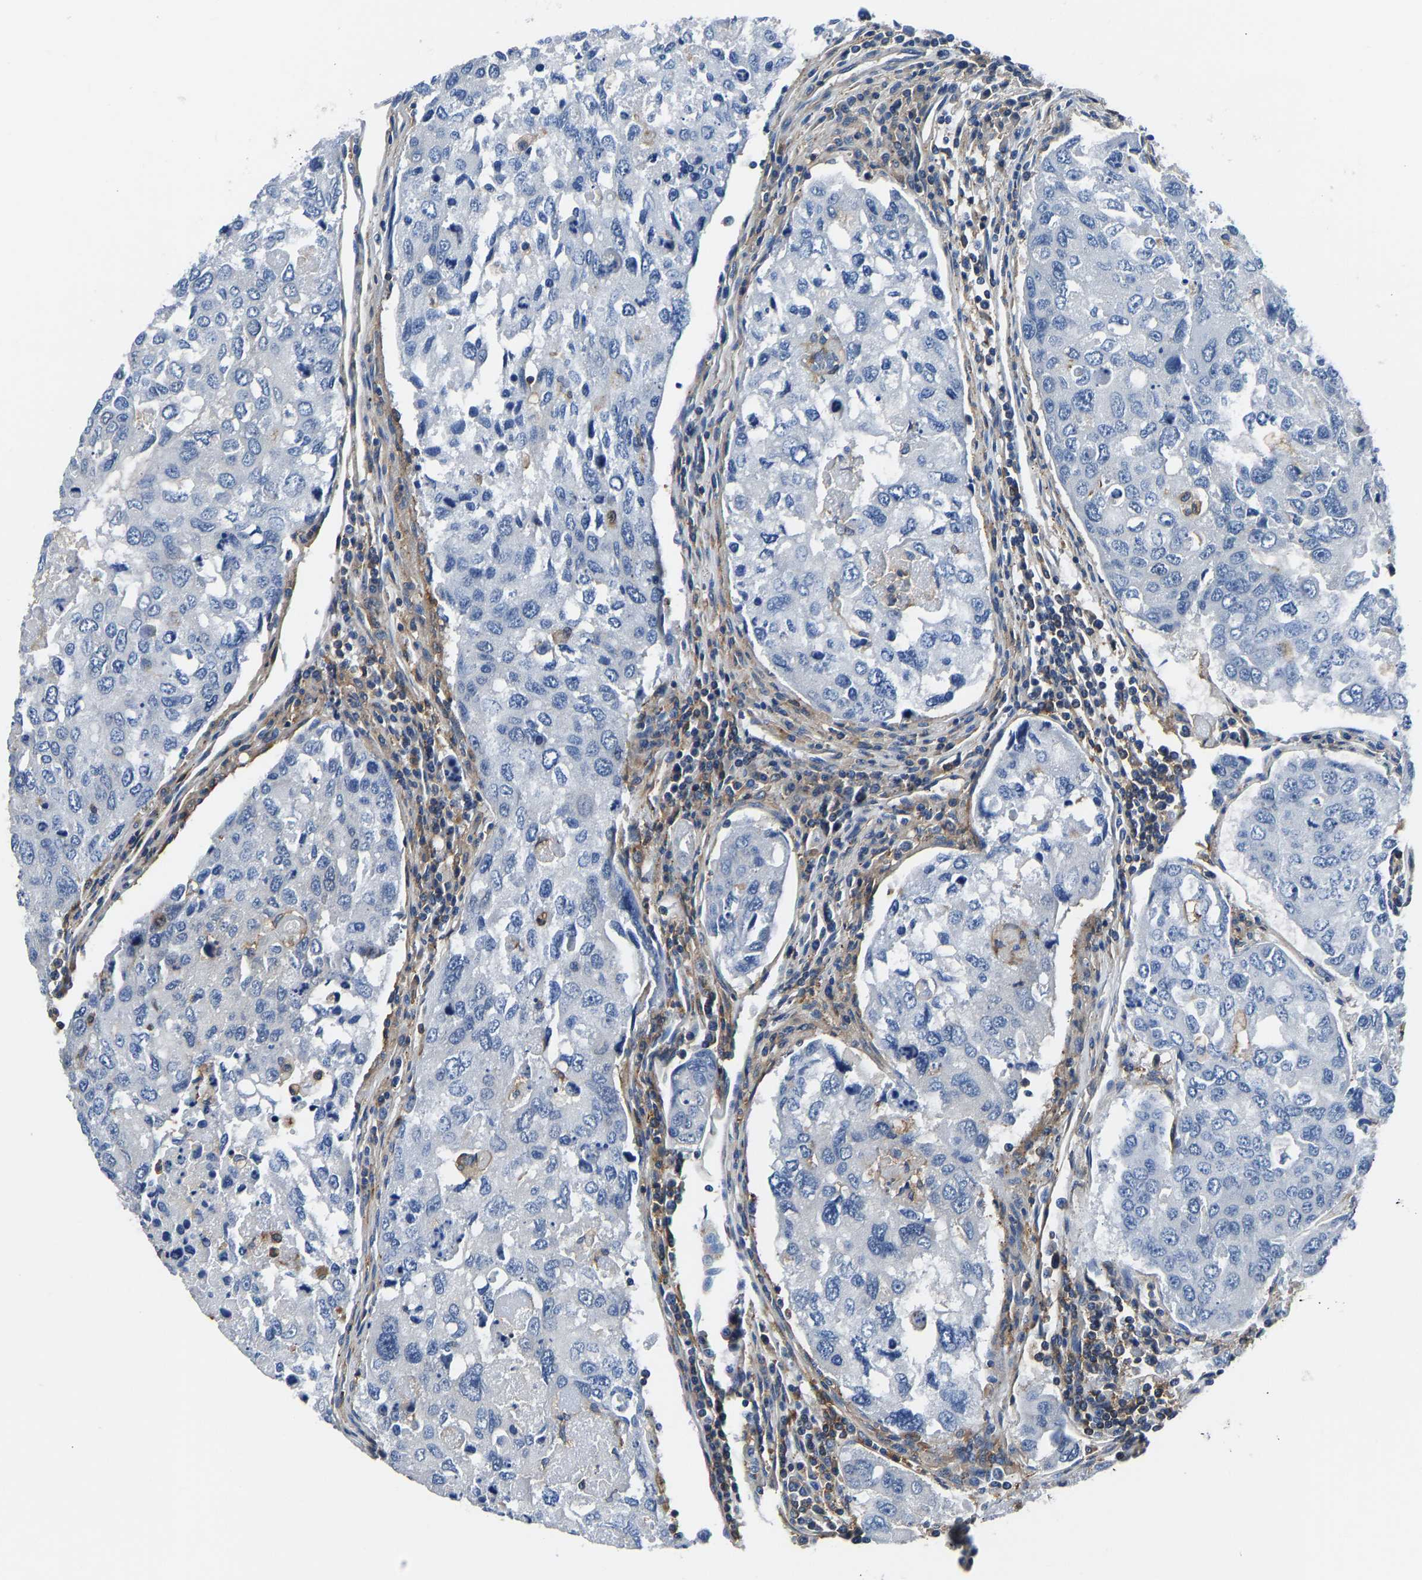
{"staining": {"intensity": "negative", "quantity": "none", "location": "none"}, "tissue": "urothelial cancer", "cell_type": "Tumor cells", "image_type": "cancer", "snomed": [{"axis": "morphology", "description": "Urothelial carcinoma, High grade"}, {"axis": "topography", "description": "Lymph node"}, {"axis": "topography", "description": "Urinary bladder"}], "caption": "The photomicrograph shows no staining of tumor cells in urothelial cancer. Brightfield microscopy of immunohistochemistry (IHC) stained with DAB (brown) and hematoxylin (blue), captured at high magnification.", "gene": "PRKAR1A", "patient": {"sex": "male", "age": 51}}